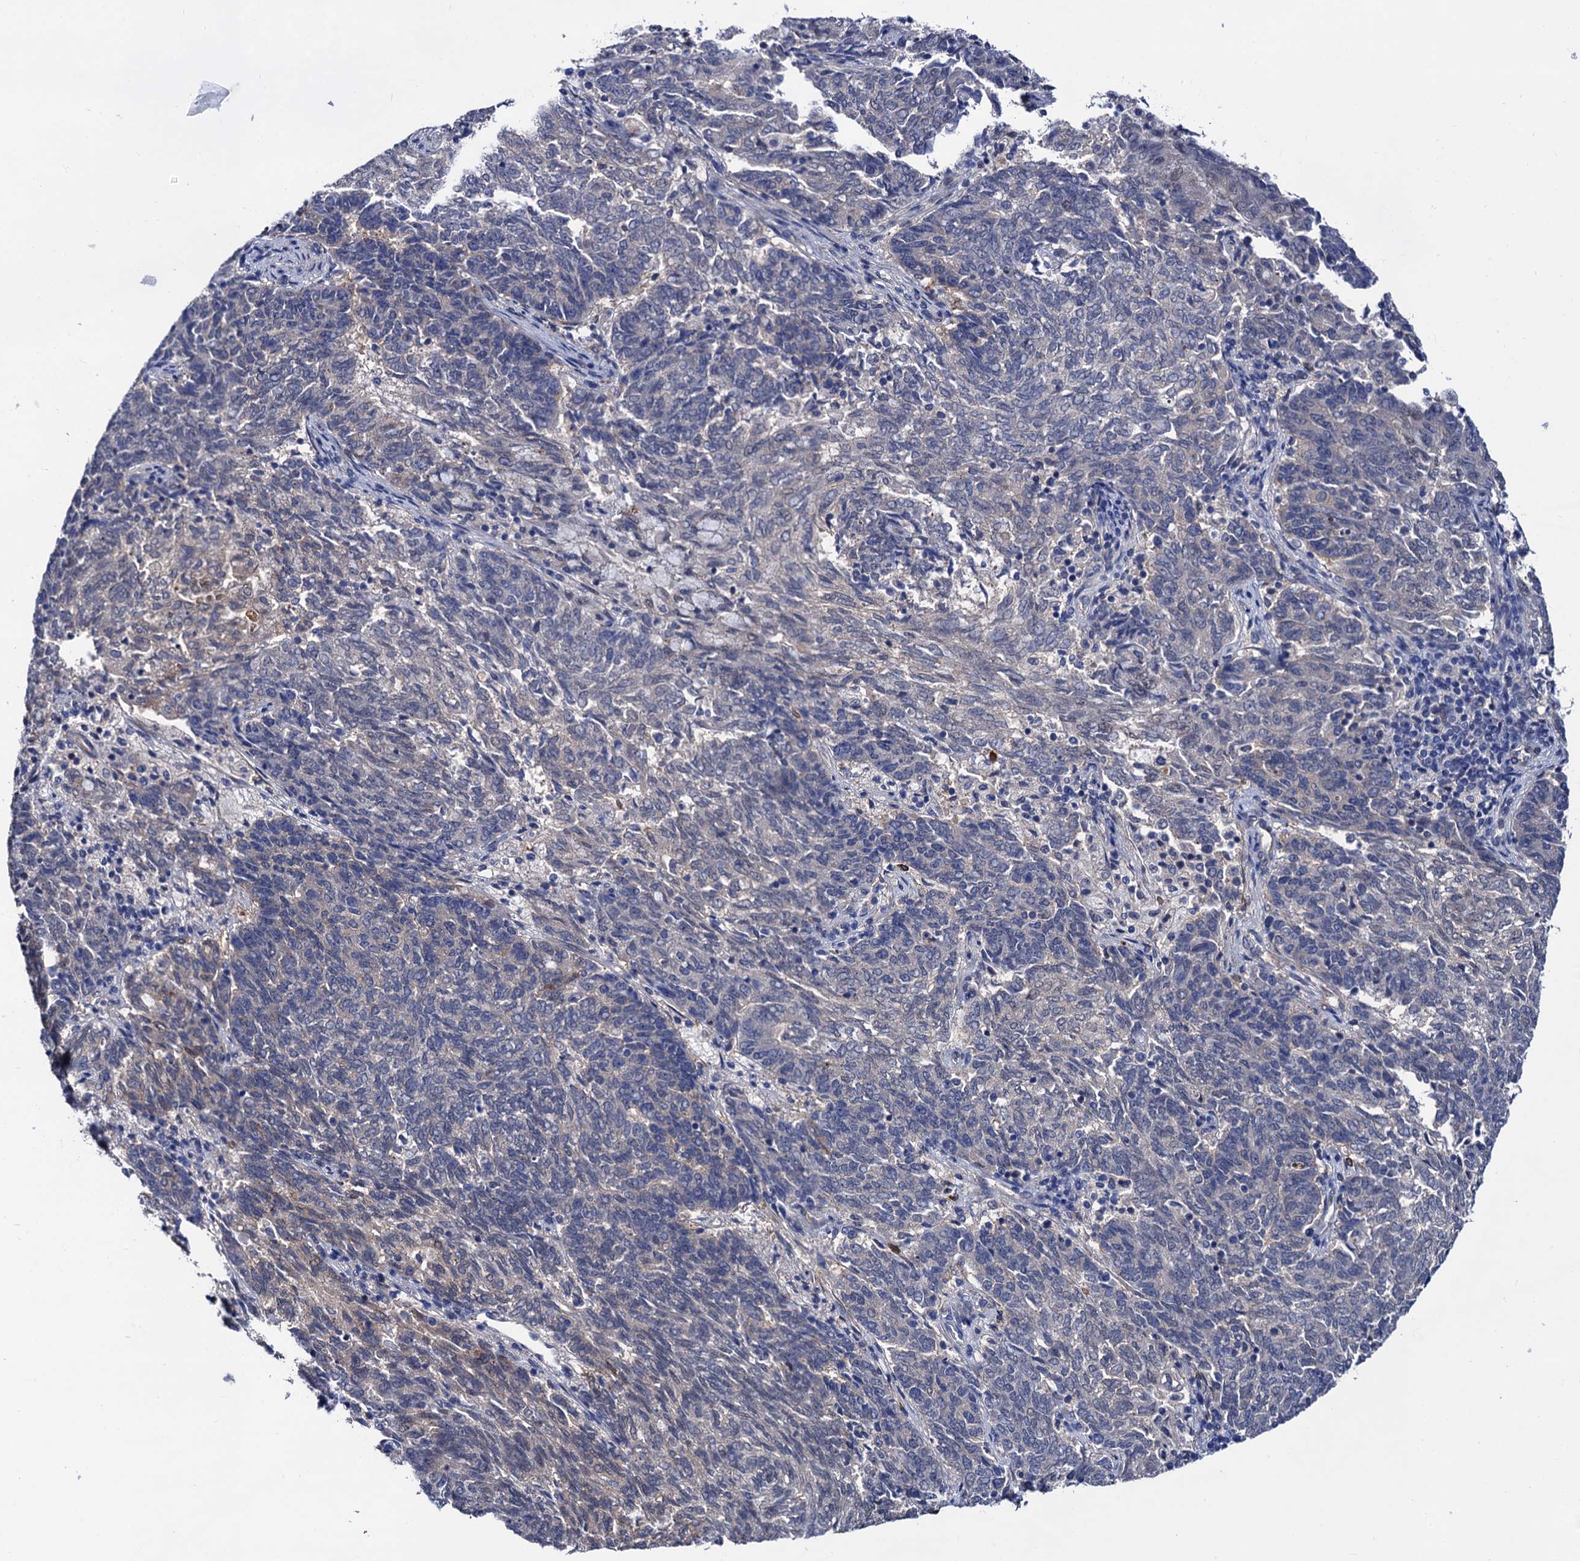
{"staining": {"intensity": "negative", "quantity": "none", "location": "none"}, "tissue": "endometrial cancer", "cell_type": "Tumor cells", "image_type": "cancer", "snomed": [{"axis": "morphology", "description": "Adenocarcinoma, NOS"}, {"axis": "topography", "description": "Endometrium"}], "caption": "Immunohistochemistry (IHC) image of neoplastic tissue: endometrial cancer stained with DAB (3,3'-diaminobenzidine) exhibits no significant protein staining in tumor cells. (DAB (3,3'-diaminobenzidine) immunohistochemistry (IHC) with hematoxylin counter stain).", "gene": "ZDHHC18", "patient": {"sex": "female", "age": 80}}